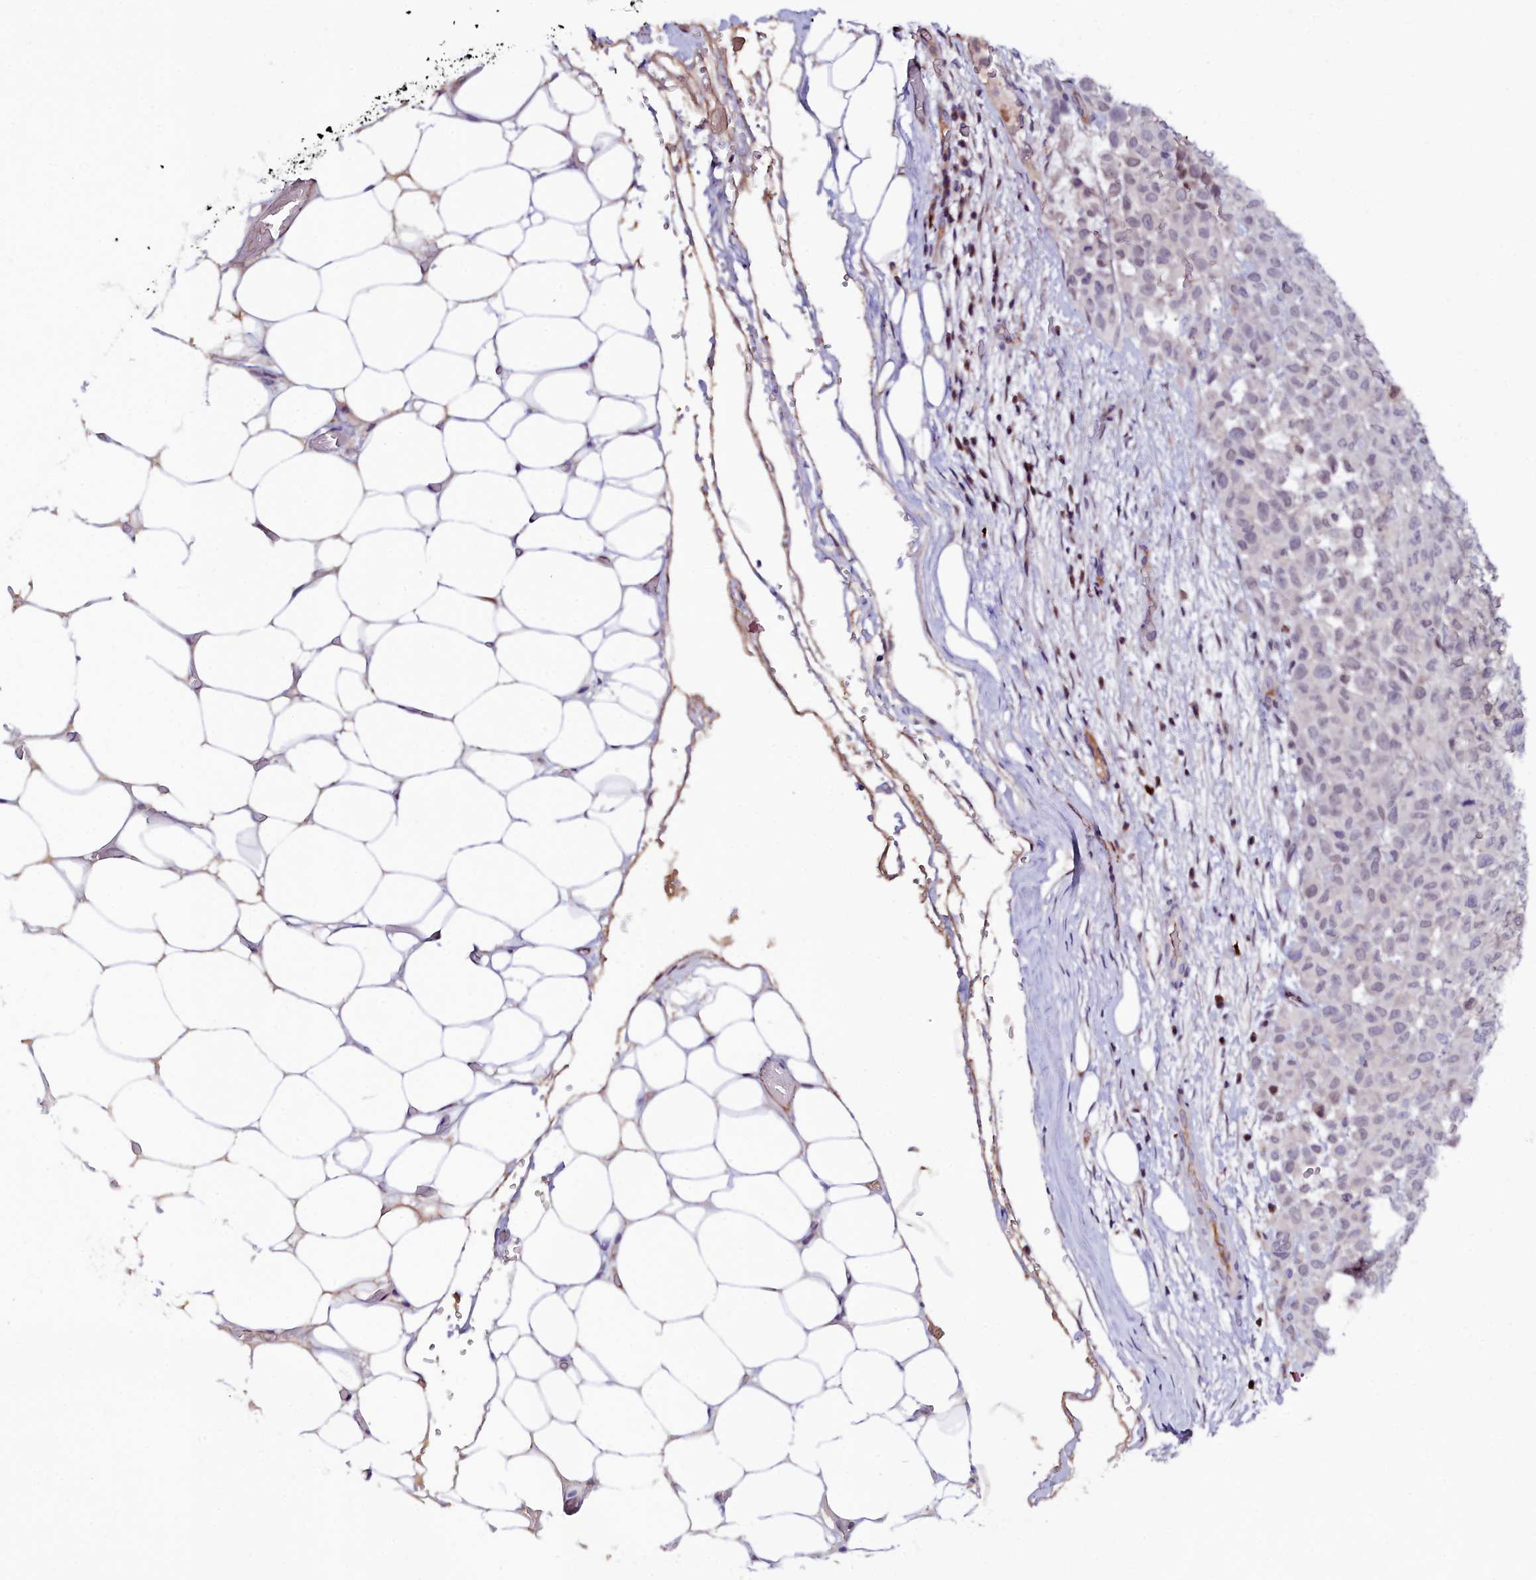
{"staining": {"intensity": "negative", "quantity": "none", "location": "none"}, "tissue": "melanoma", "cell_type": "Tumor cells", "image_type": "cancer", "snomed": [{"axis": "morphology", "description": "Malignant melanoma, Metastatic site"}, {"axis": "topography", "description": "Skin"}], "caption": "Malignant melanoma (metastatic site) was stained to show a protein in brown. There is no significant positivity in tumor cells.", "gene": "KCTD18", "patient": {"sex": "female", "age": 81}}